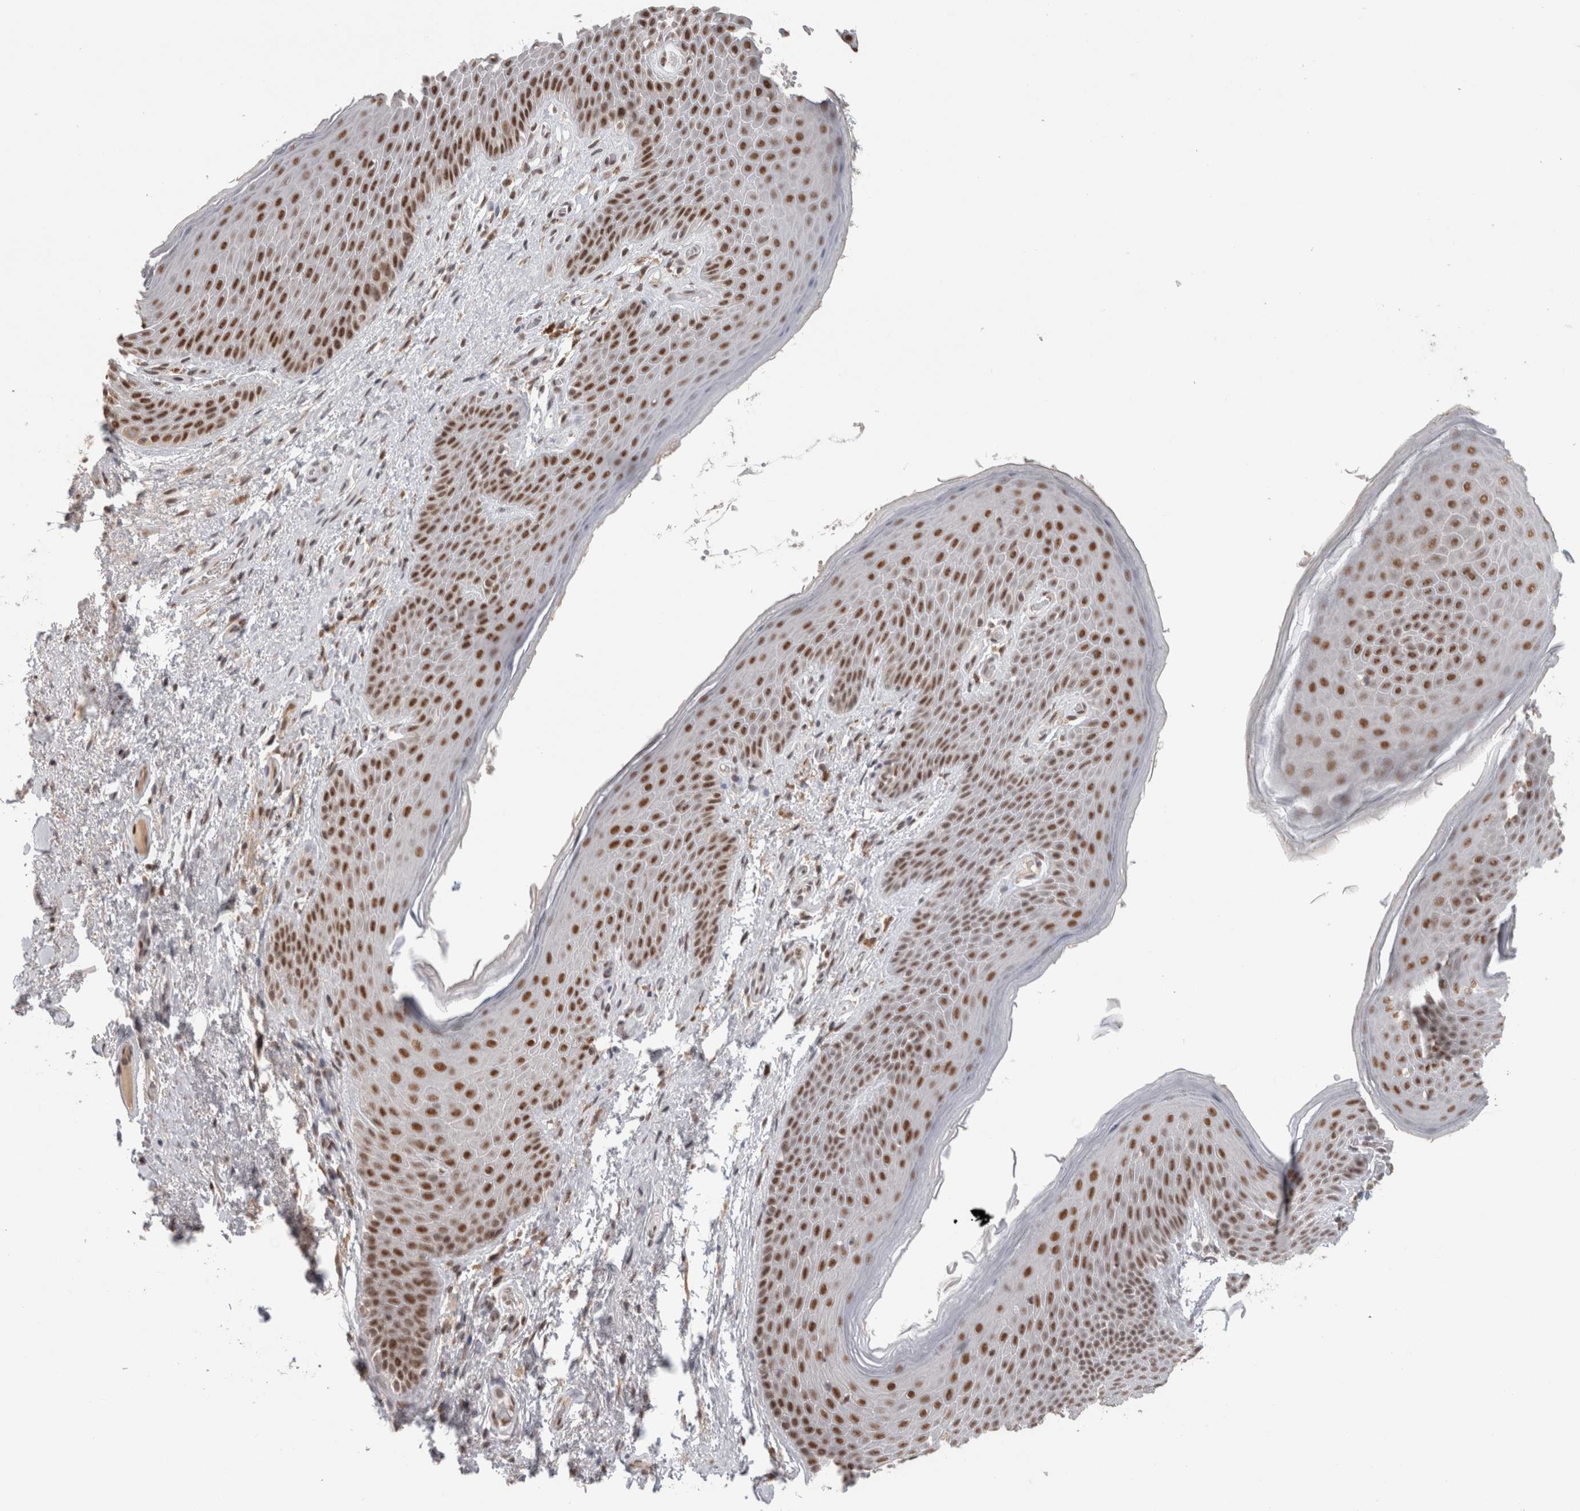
{"staining": {"intensity": "moderate", "quantity": "25%-75%", "location": "nuclear"}, "tissue": "skin", "cell_type": "Epidermal cells", "image_type": "normal", "snomed": [{"axis": "morphology", "description": "Normal tissue, NOS"}, {"axis": "topography", "description": "Anal"}], "caption": "Epidermal cells demonstrate medium levels of moderate nuclear positivity in about 25%-75% of cells in benign skin. (DAB (3,3'-diaminobenzidine) IHC, brown staining for protein, blue staining for nuclei).", "gene": "ZNF830", "patient": {"sex": "male", "age": 74}}